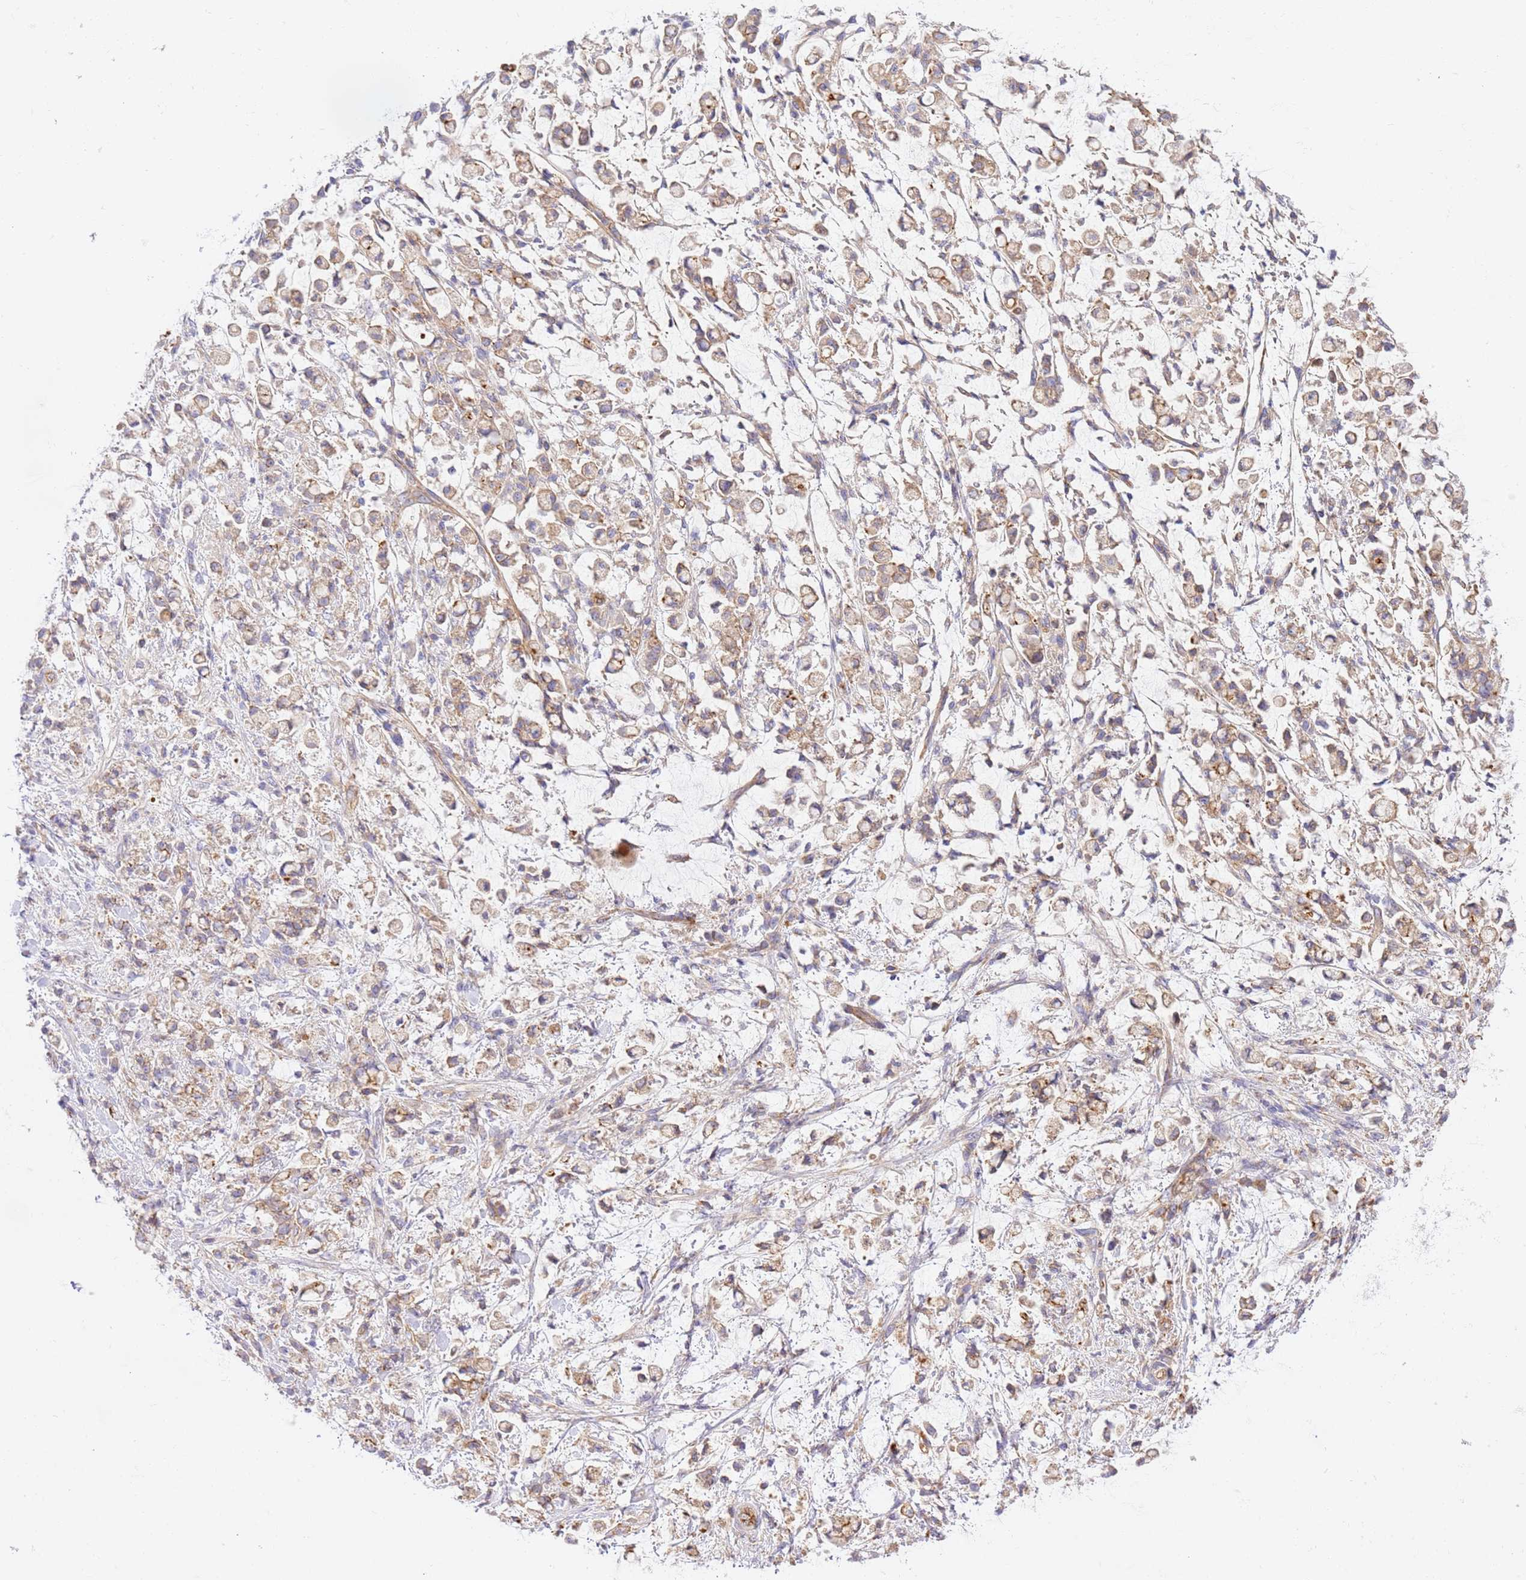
{"staining": {"intensity": "weak", "quantity": "25%-75%", "location": "cytoplasmic/membranous"}, "tissue": "stomach cancer", "cell_type": "Tumor cells", "image_type": "cancer", "snomed": [{"axis": "morphology", "description": "Adenocarcinoma, NOS"}, {"axis": "topography", "description": "Stomach"}], "caption": "Immunohistochemical staining of human stomach cancer shows low levels of weak cytoplasmic/membranous expression in approximately 25%-75% of tumor cells.", "gene": "EFCAB8", "patient": {"sex": "female", "age": 60}}